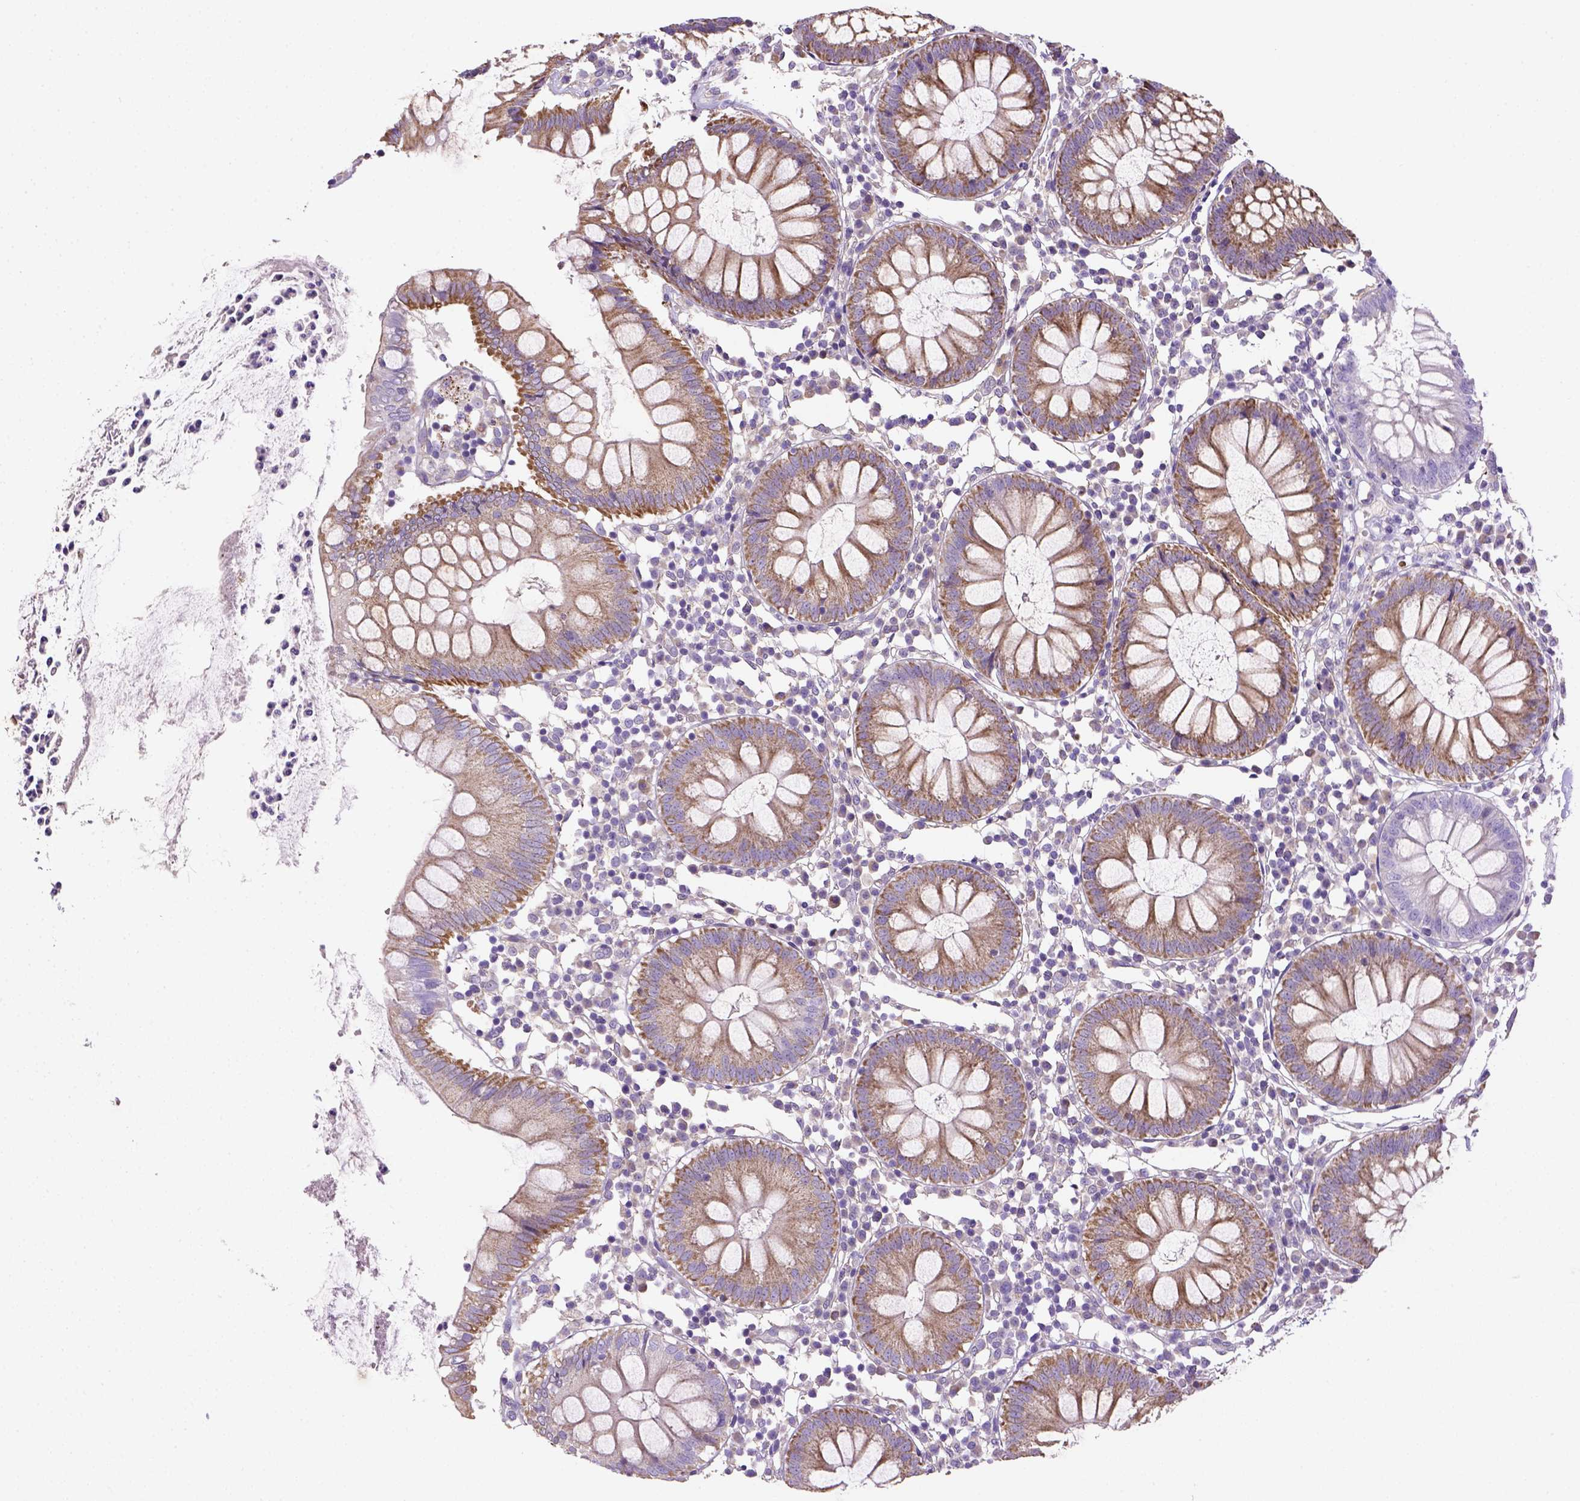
{"staining": {"intensity": "negative", "quantity": "none", "location": "none"}, "tissue": "colon", "cell_type": "Endothelial cells", "image_type": "normal", "snomed": [{"axis": "morphology", "description": "Normal tissue, NOS"}, {"axis": "morphology", "description": "Adenocarcinoma, NOS"}, {"axis": "topography", "description": "Colon"}], "caption": "This is a micrograph of IHC staining of unremarkable colon, which shows no expression in endothelial cells. The staining was performed using DAB (3,3'-diaminobenzidine) to visualize the protein expression in brown, while the nuclei were stained in blue with hematoxylin (Magnification: 20x).", "gene": "HTRA1", "patient": {"sex": "male", "age": 83}}